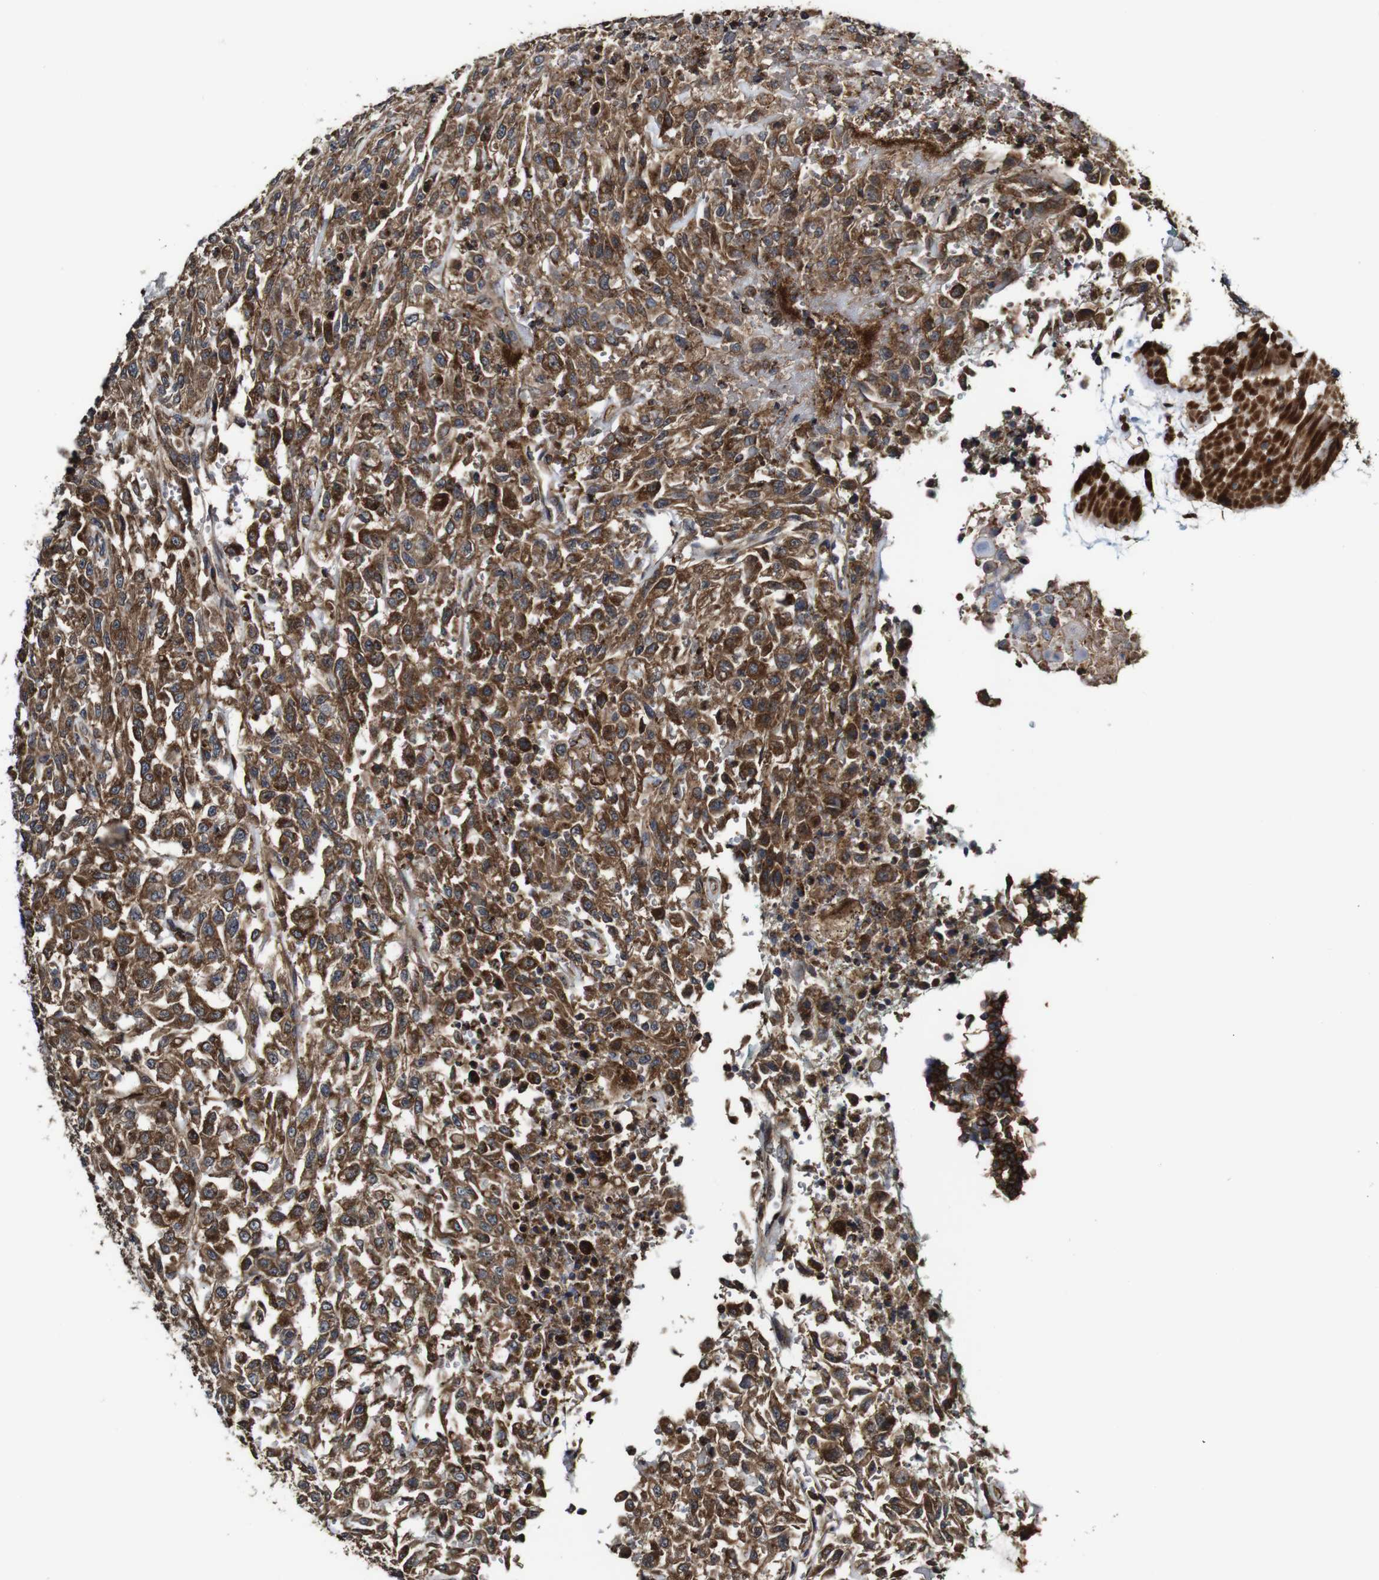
{"staining": {"intensity": "strong", "quantity": ">75%", "location": "cytoplasmic/membranous"}, "tissue": "urothelial cancer", "cell_type": "Tumor cells", "image_type": "cancer", "snomed": [{"axis": "morphology", "description": "Urothelial carcinoma, High grade"}, {"axis": "topography", "description": "Urinary bladder"}], "caption": "Immunohistochemical staining of human urothelial cancer shows strong cytoplasmic/membranous protein expression in about >75% of tumor cells. The staining was performed using DAB to visualize the protein expression in brown, while the nuclei were stained in blue with hematoxylin (Magnification: 20x).", "gene": "TNIK", "patient": {"sex": "male", "age": 46}}